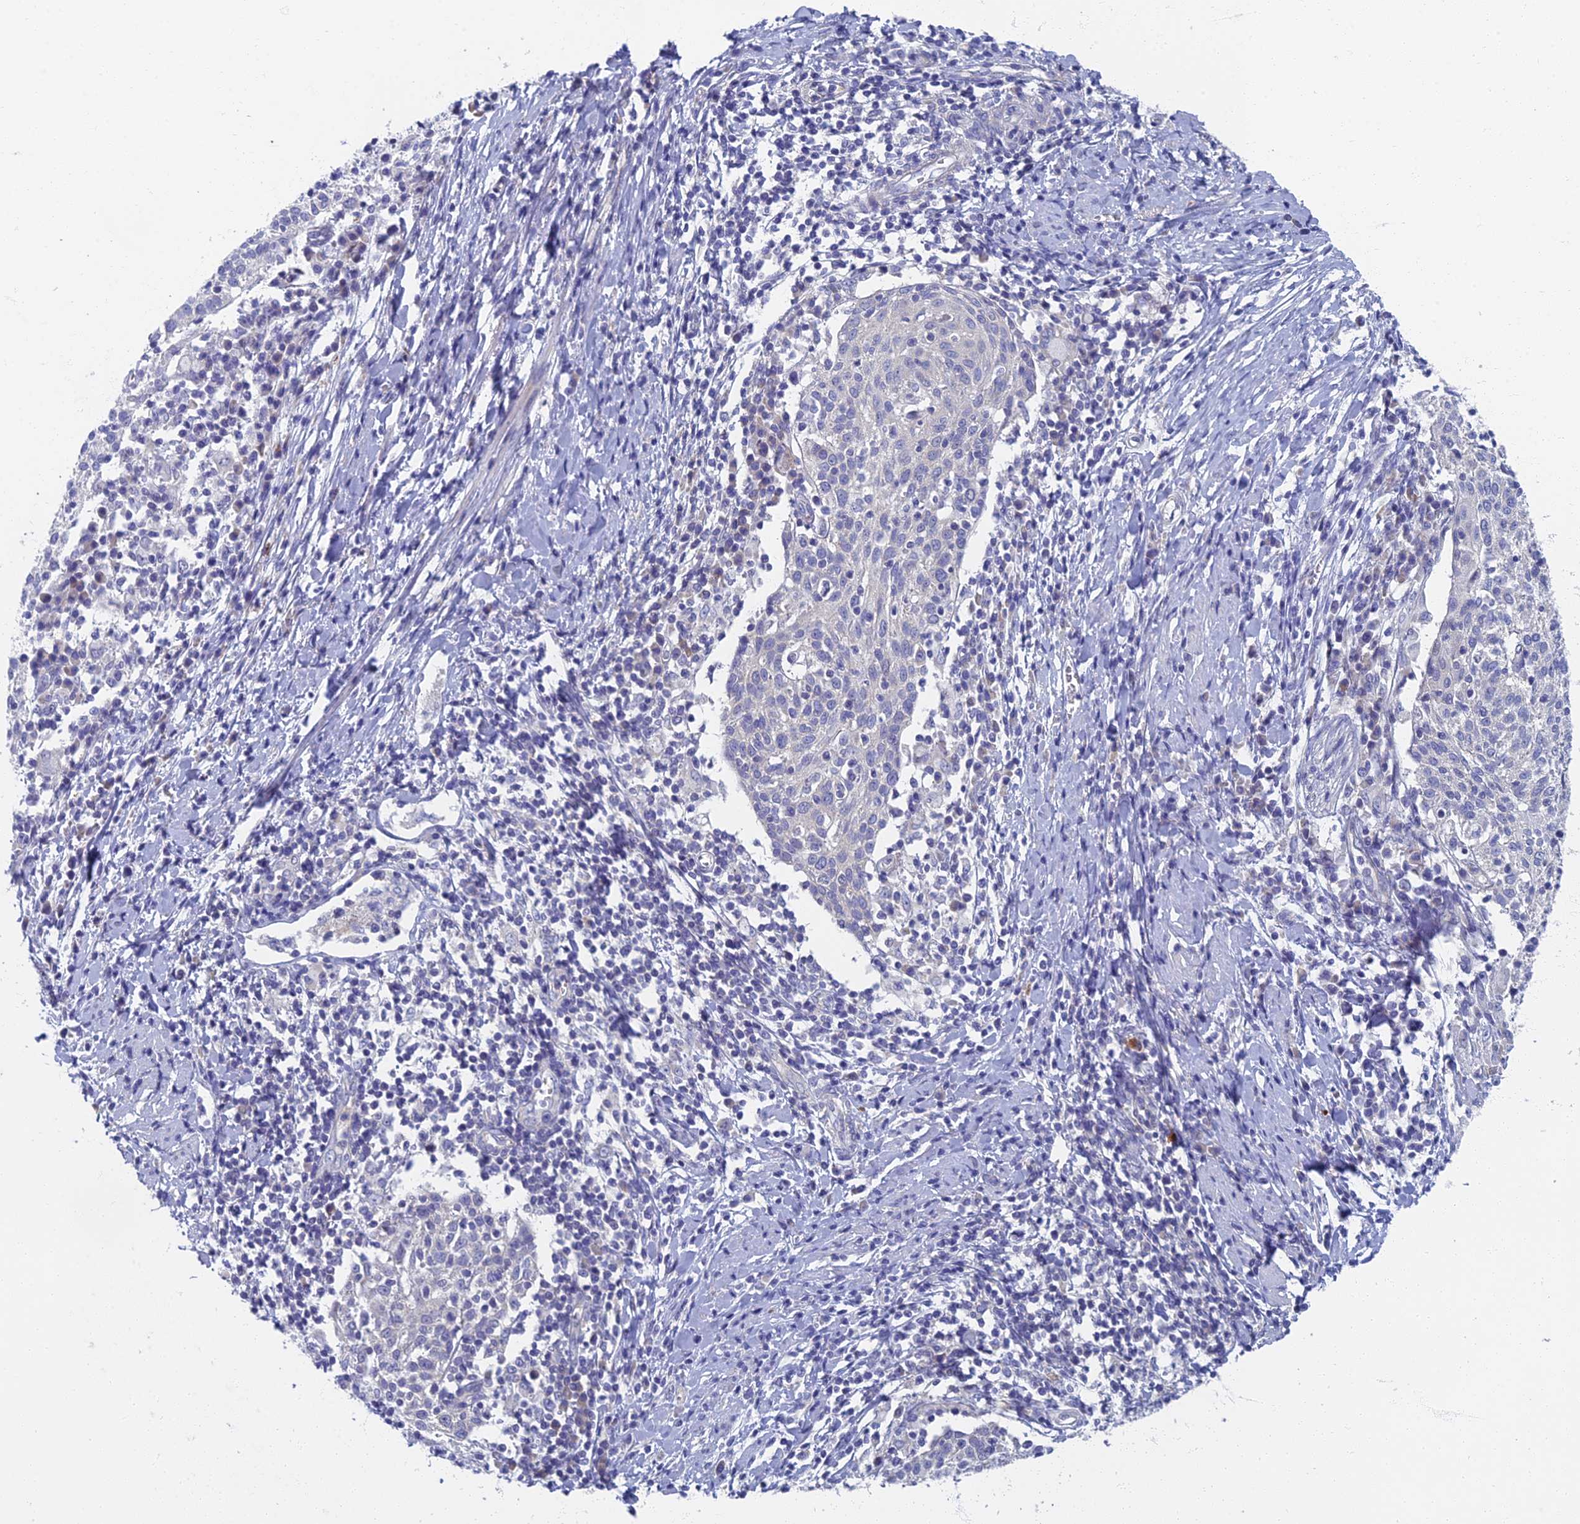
{"staining": {"intensity": "negative", "quantity": "none", "location": "none"}, "tissue": "cervical cancer", "cell_type": "Tumor cells", "image_type": "cancer", "snomed": [{"axis": "morphology", "description": "Squamous cell carcinoma, NOS"}, {"axis": "topography", "description": "Cervix"}], "caption": "Tumor cells are negative for protein expression in human cervical squamous cell carcinoma.", "gene": "SPIN4", "patient": {"sex": "female", "age": 52}}